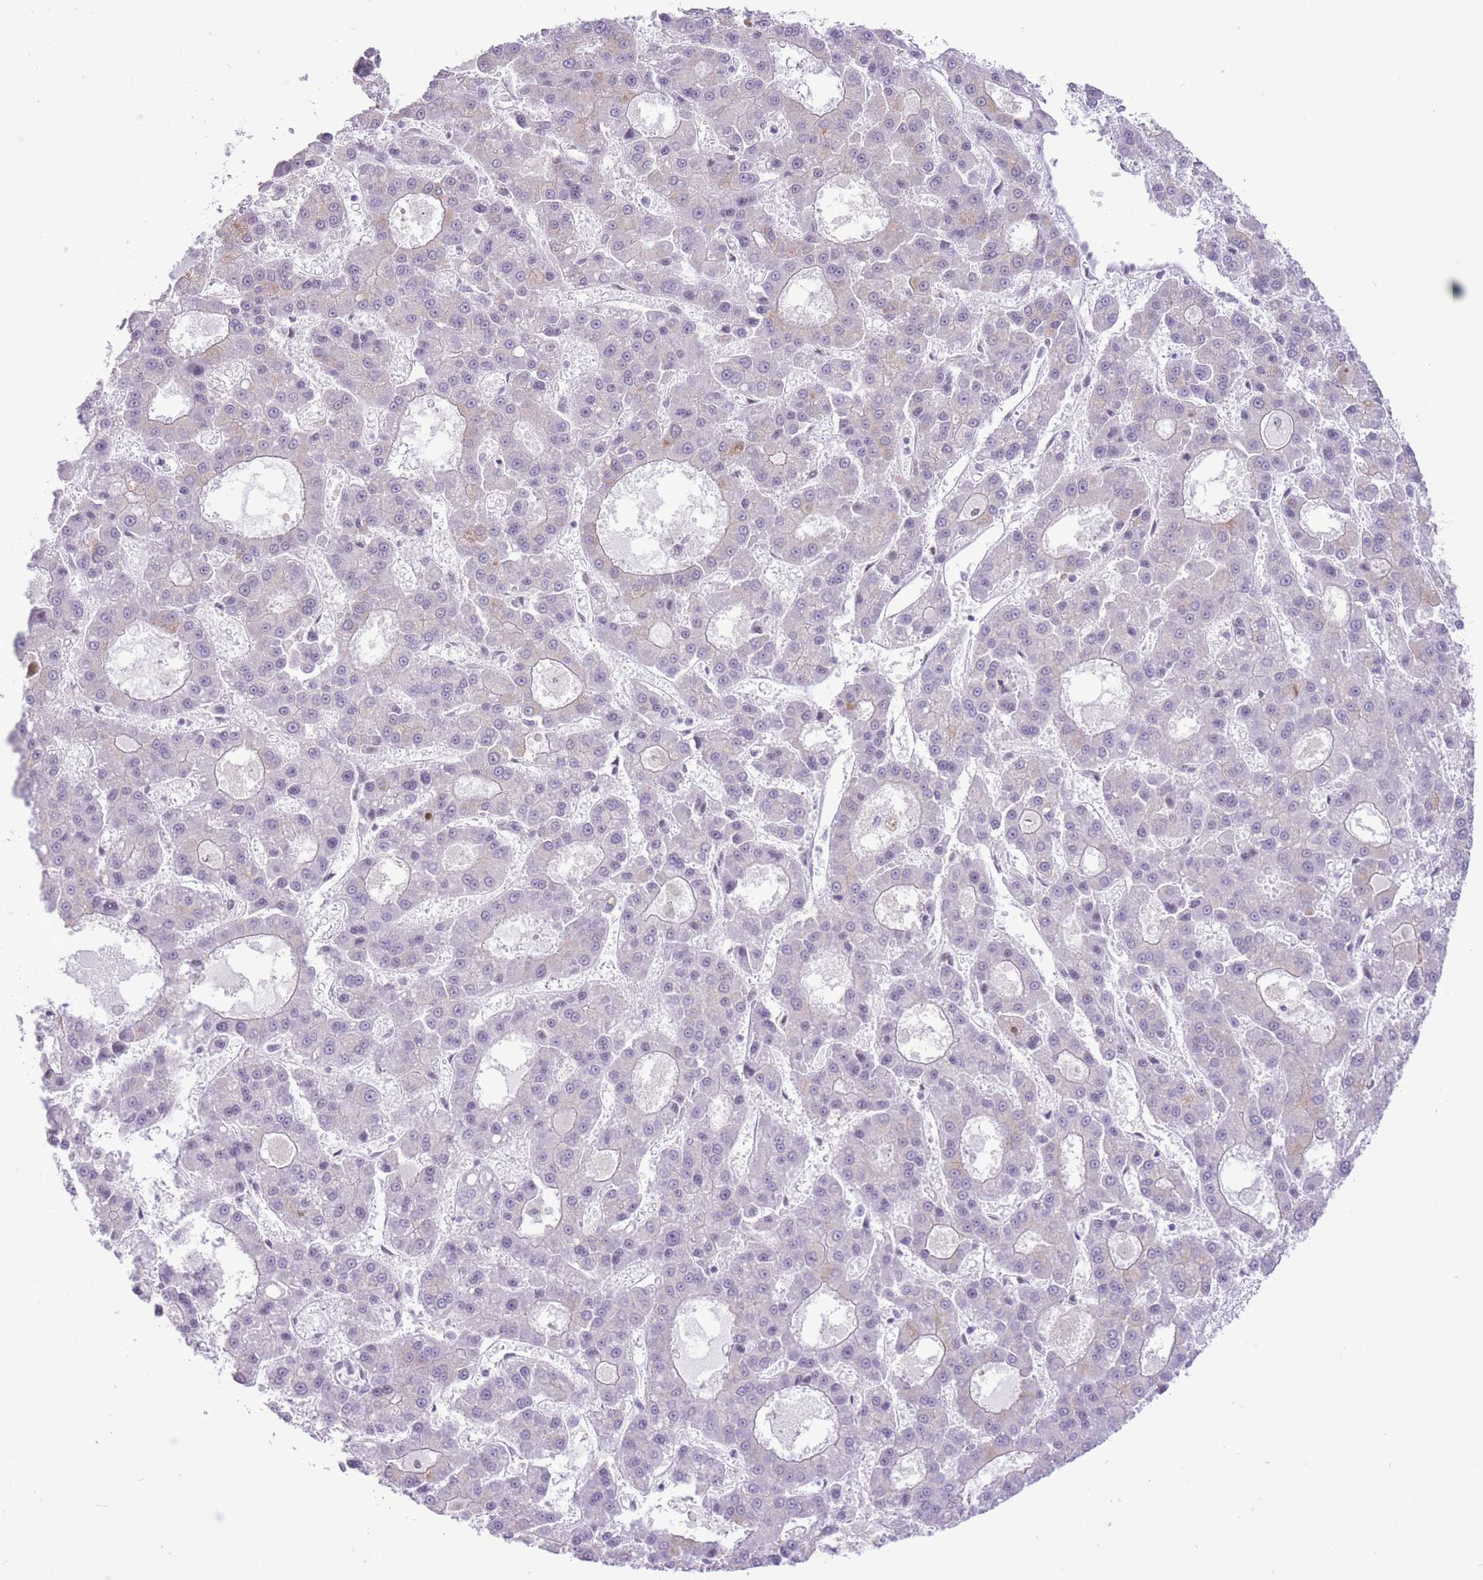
{"staining": {"intensity": "negative", "quantity": "none", "location": "none"}, "tissue": "liver cancer", "cell_type": "Tumor cells", "image_type": "cancer", "snomed": [{"axis": "morphology", "description": "Carcinoma, Hepatocellular, NOS"}, {"axis": "topography", "description": "Liver"}], "caption": "Liver cancer (hepatocellular carcinoma) was stained to show a protein in brown. There is no significant positivity in tumor cells.", "gene": "ZBED5", "patient": {"sex": "male", "age": 70}}